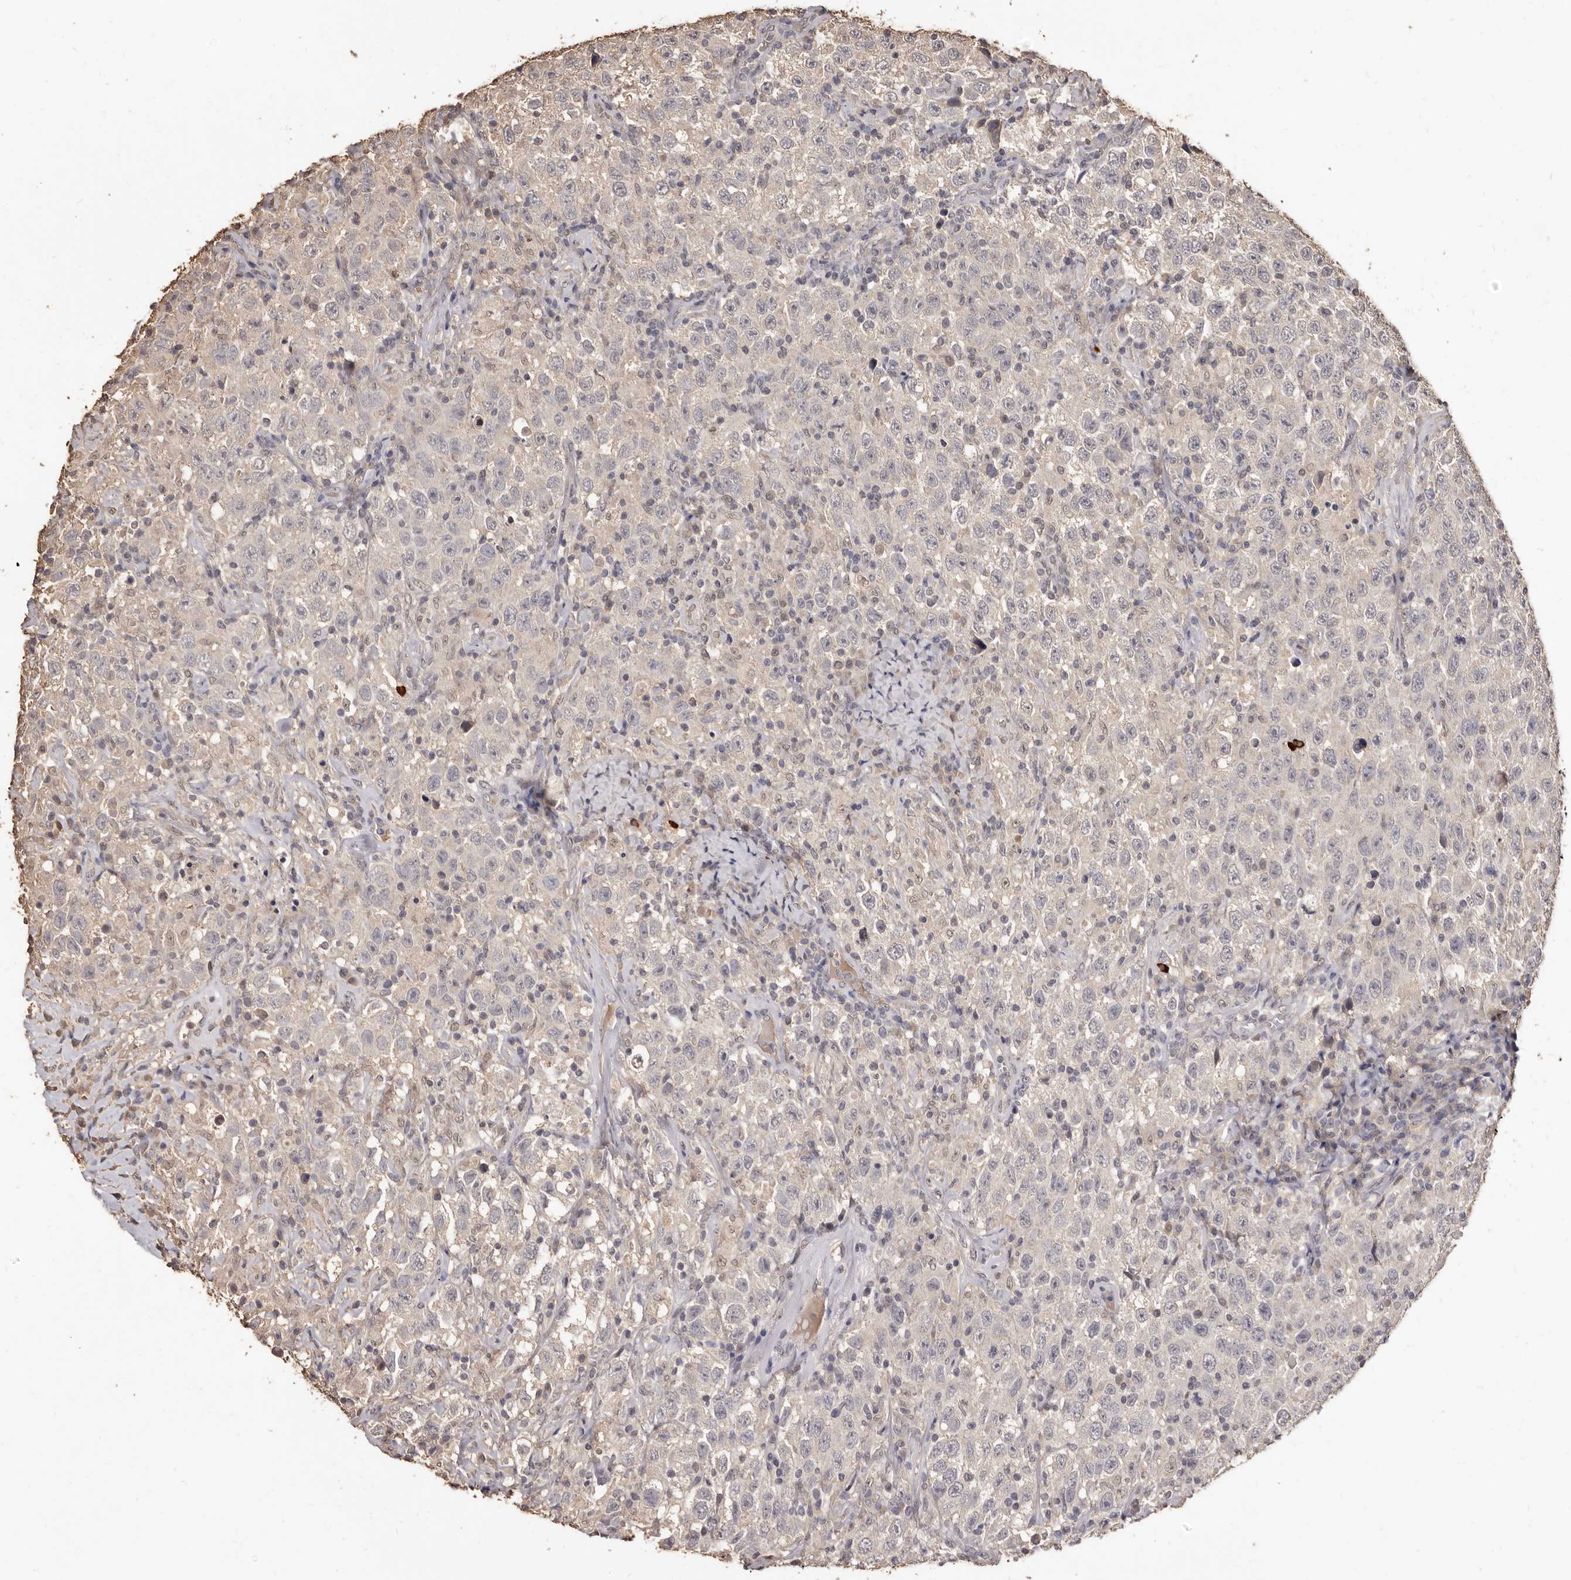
{"staining": {"intensity": "negative", "quantity": "none", "location": "none"}, "tissue": "testis cancer", "cell_type": "Tumor cells", "image_type": "cancer", "snomed": [{"axis": "morphology", "description": "Seminoma, NOS"}, {"axis": "topography", "description": "Testis"}], "caption": "Tumor cells show no significant positivity in seminoma (testis).", "gene": "INAVA", "patient": {"sex": "male", "age": 41}}